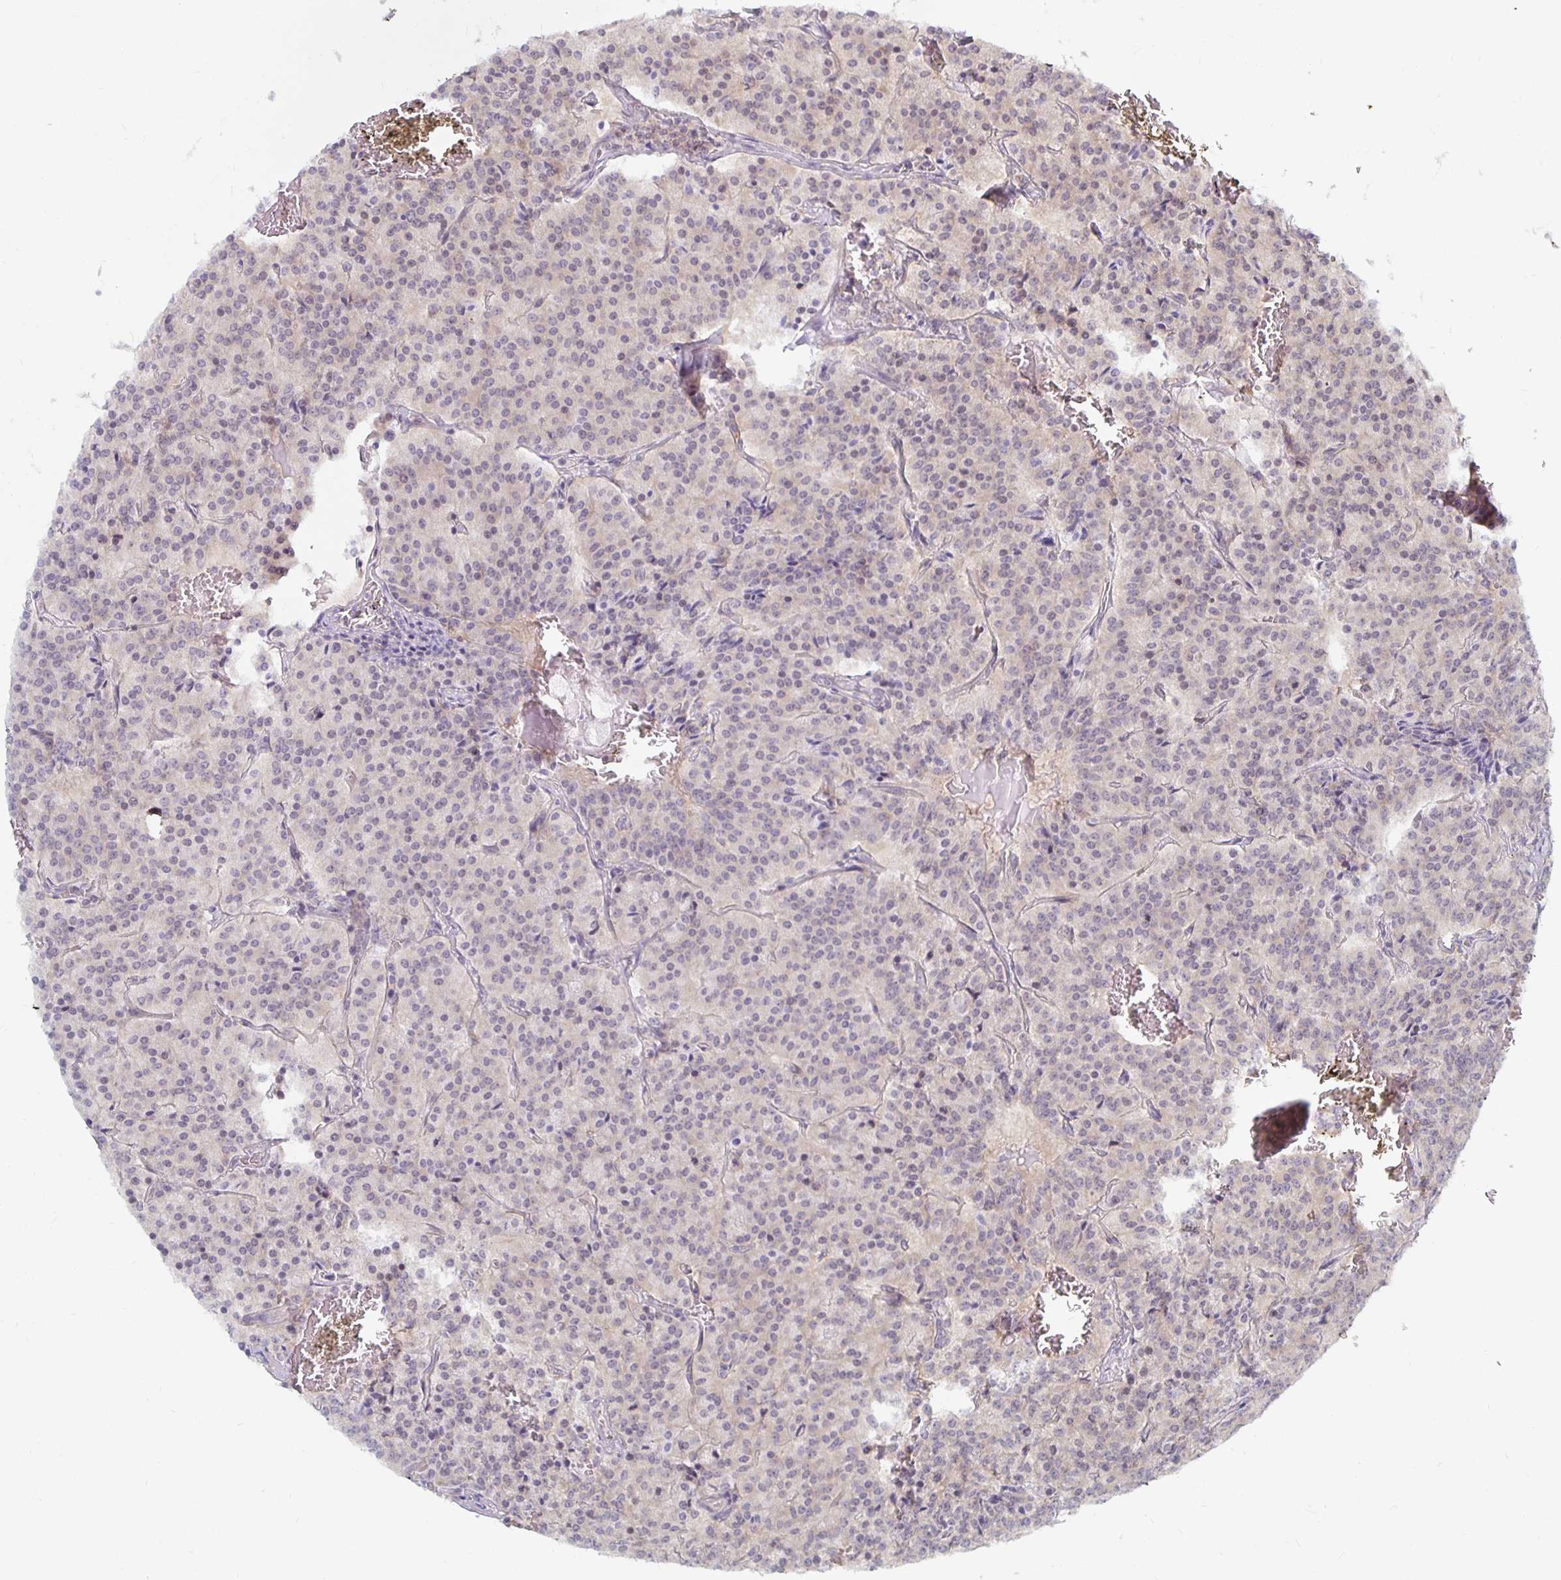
{"staining": {"intensity": "negative", "quantity": "none", "location": "none"}, "tissue": "carcinoid", "cell_type": "Tumor cells", "image_type": "cancer", "snomed": [{"axis": "morphology", "description": "Carcinoid, malignant, NOS"}, {"axis": "topography", "description": "Lung"}], "caption": "Photomicrograph shows no protein staining in tumor cells of carcinoid (malignant) tissue.", "gene": "PDAP1", "patient": {"sex": "male", "age": 70}}